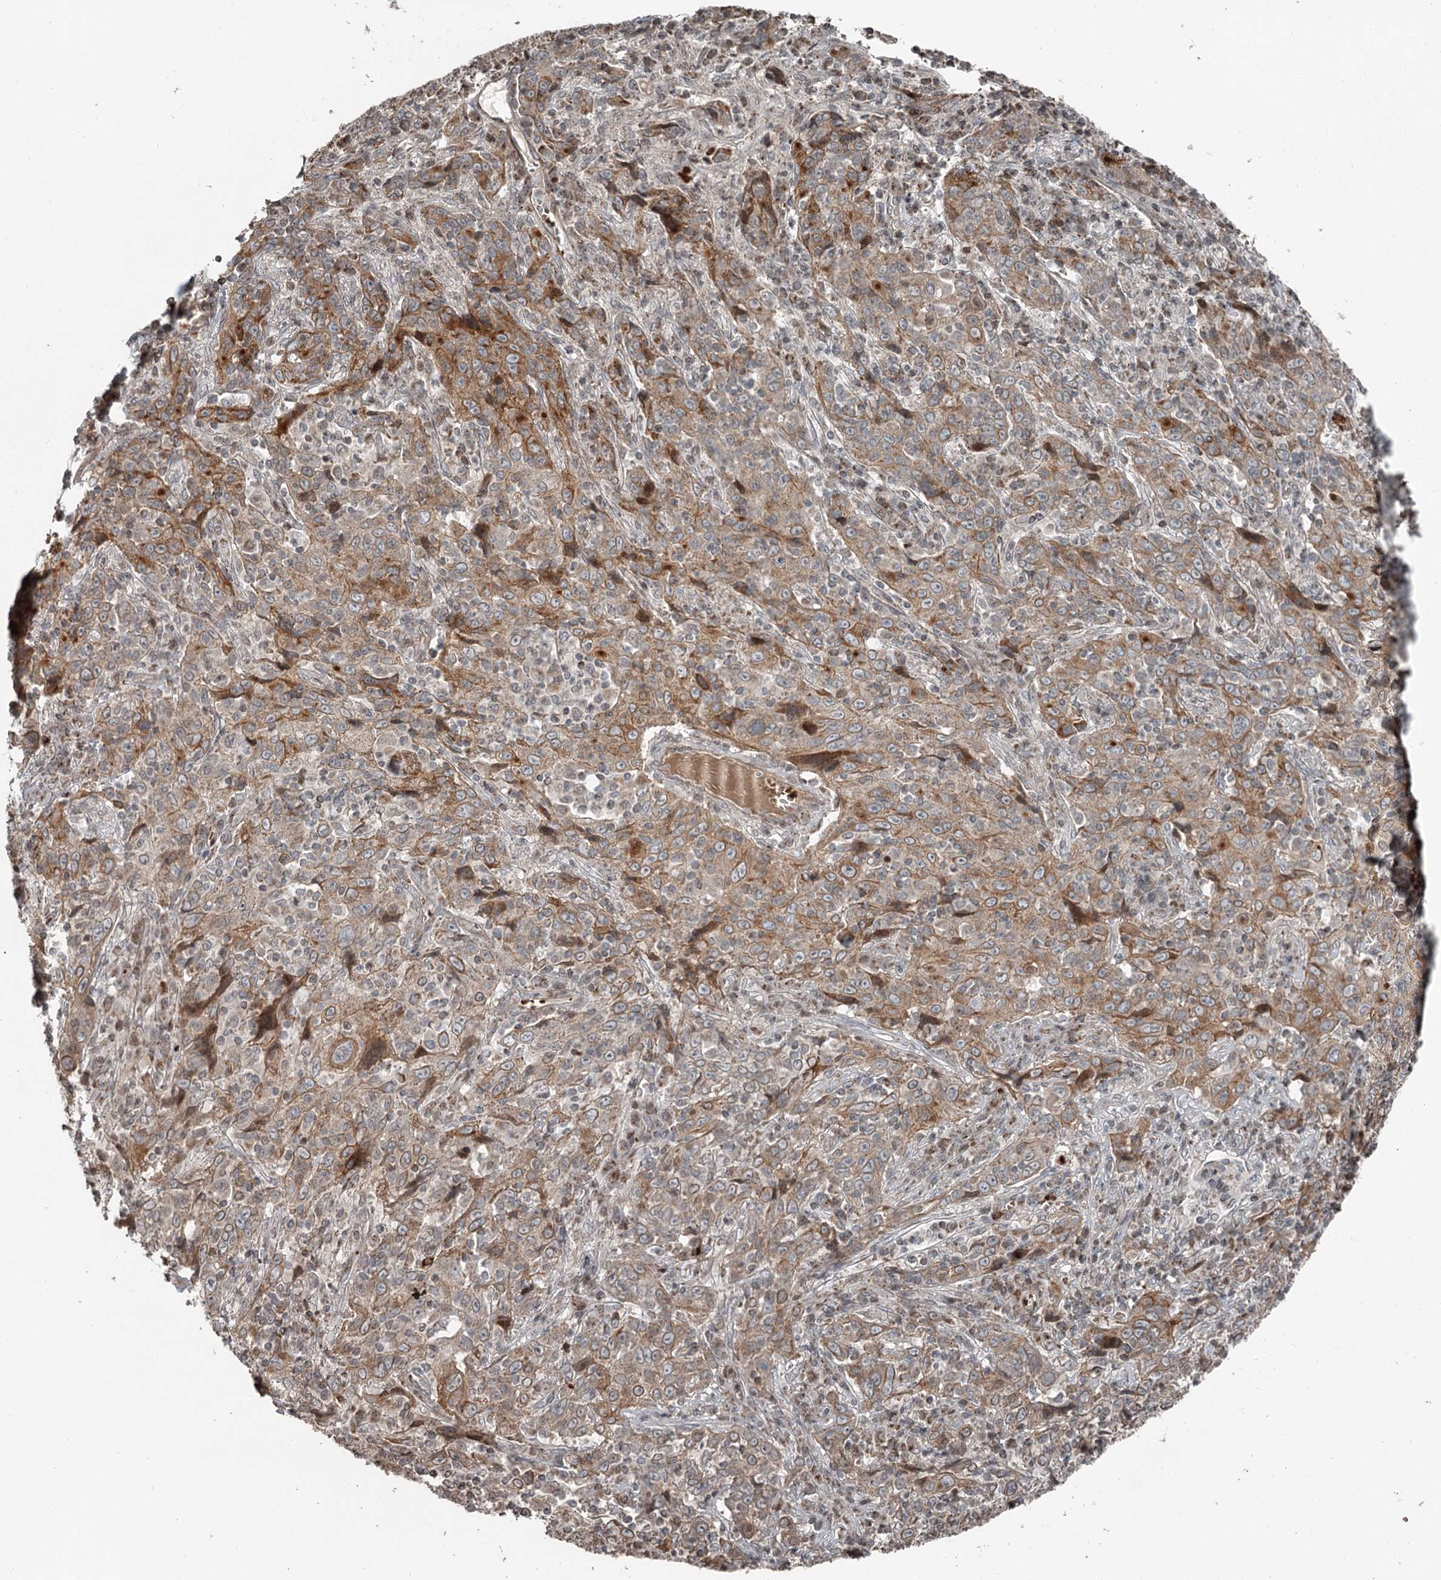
{"staining": {"intensity": "moderate", "quantity": ">75%", "location": "cytoplasmic/membranous"}, "tissue": "cervical cancer", "cell_type": "Tumor cells", "image_type": "cancer", "snomed": [{"axis": "morphology", "description": "Squamous cell carcinoma, NOS"}, {"axis": "topography", "description": "Cervix"}], "caption": "Cervical cancer (squamous cell carcinoma) was stained to show a protein in brown. There is medium levels of moderate cytoplasmic/membranous positivity in about >75% of tumor cells. (Stains: DAB in brown, nuclei in blue, Microscopy: brightfield microscopy at high magnification).", "gene": "RASSF8", "patient": {"sex": "female", "age": 46}}